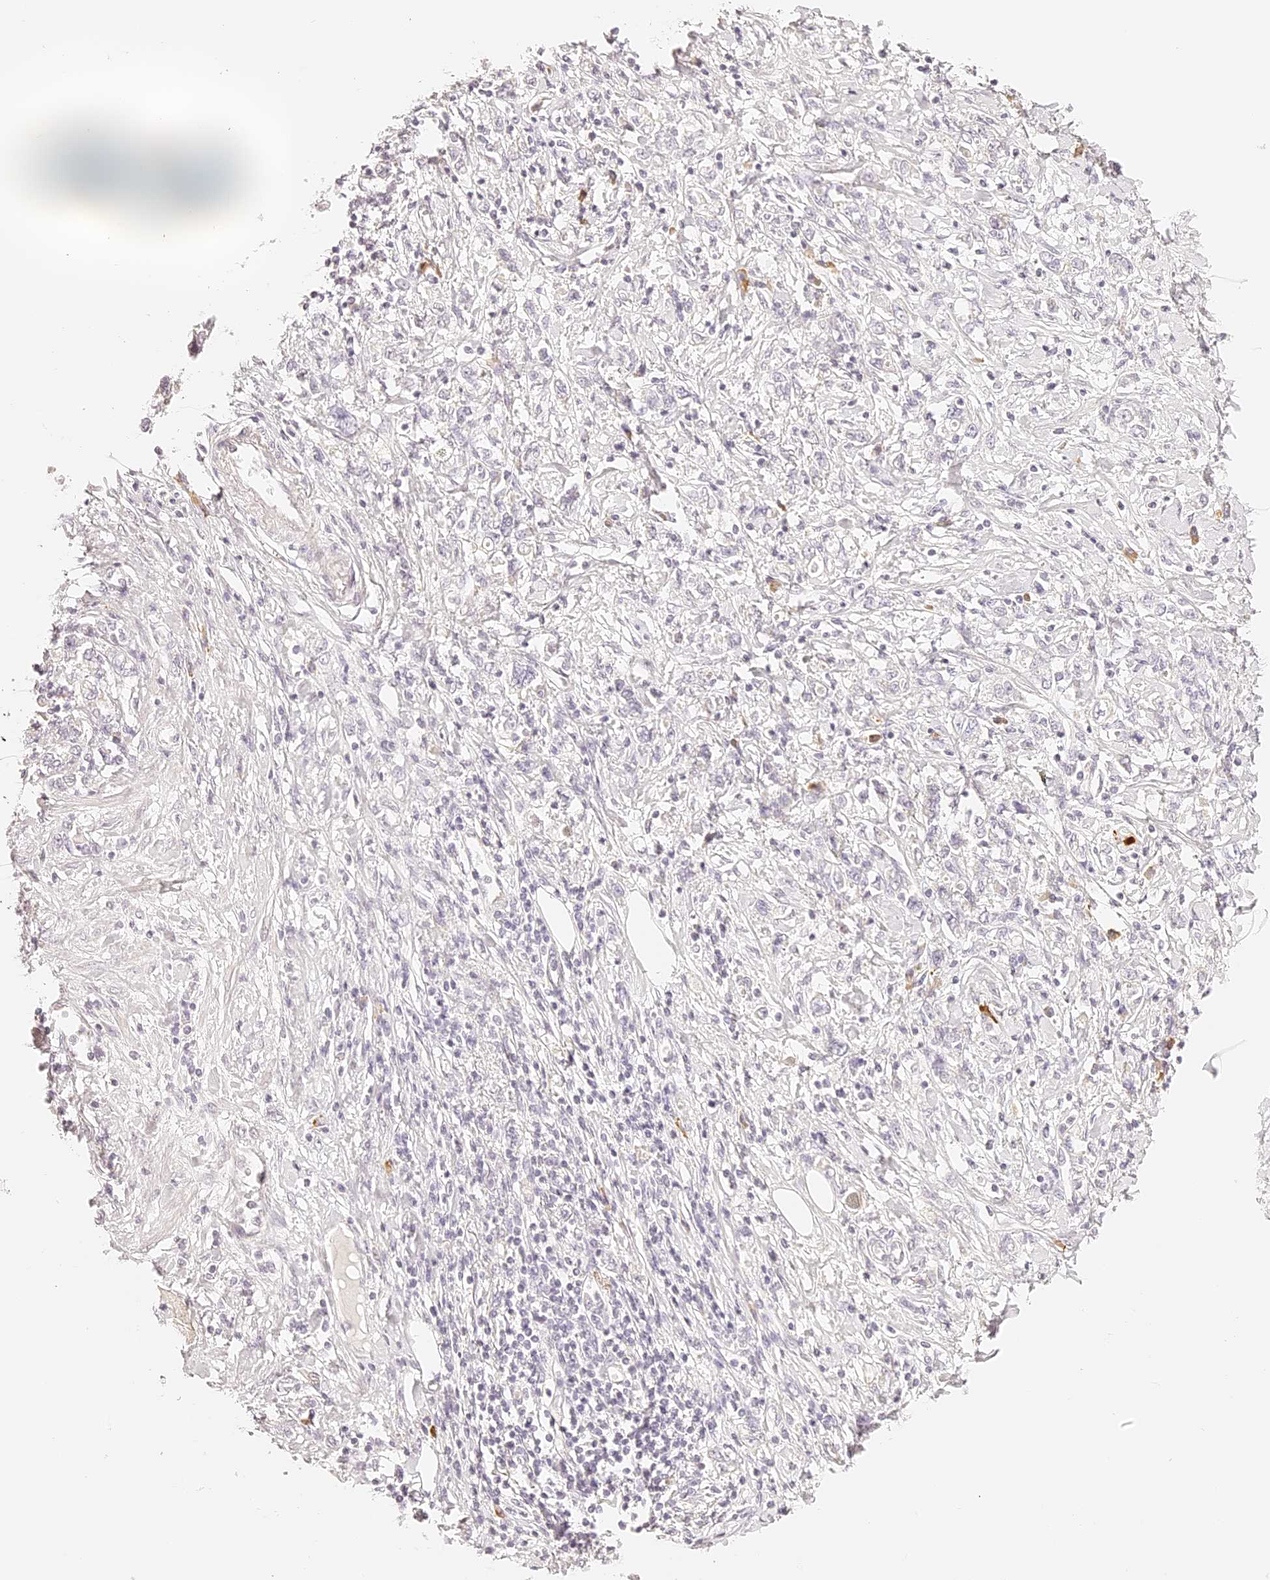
{"staining": {"intensity": "negative", "quantity": "none", "location": "none"}, "tissue": "stomach cancer", "cell_type": "Tumor cells", "image_type": "cancer", "snomed": [{"axis": "morphology", "description": "Adenocarcinoma, NOS"}, {"axis": "topography", "description": "Stomach"}], "caption": "Micrograph shows no significant protein expression in tumor cells of stomach cancer.", "gene": "TRIM45", "patient": {"sex": "female", "age": 76}}